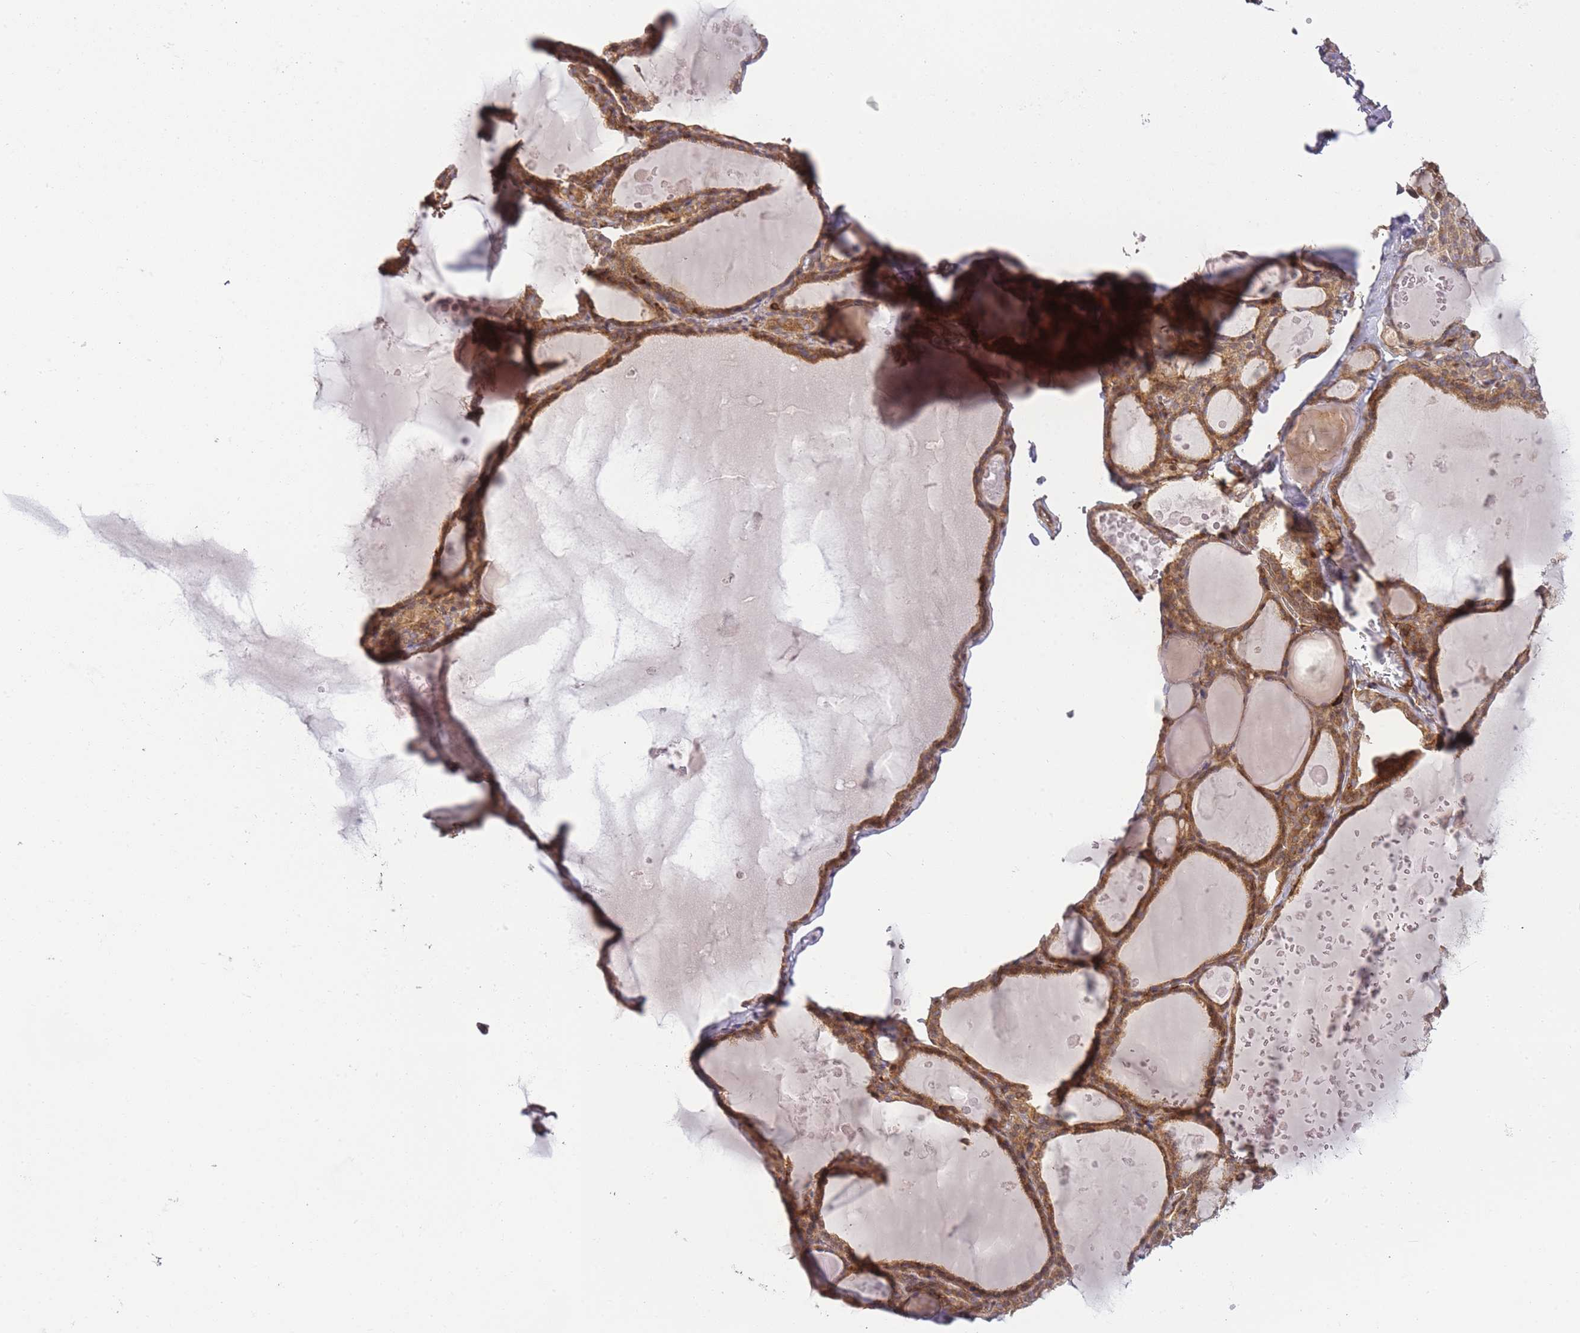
{"staining": {"intensity": "moderate", "quantity": ">75%", "location": "cytoplasmic/membranous"}, "tissue": "thyroid gland", "cell_type": "Glandular cells", "image_type": "normal", "snomed": [{"axis": "morphology", "description": "Normal tissue, NOS"}, {"axis": "topography", "description": "Thyroid gland"}], "caption": "Glandular cells exhibit moderate cytoplasmic/membranous expression in about >75% of cells in unremarkable thyroid gland. Using DAB (3,3'-diaminobenzidine) (brown) and hematoxylin (blue) stains, captured at high magnification using brightfield microscopy.", "gene": "MSN", "patient": {"sex": "male", "age": 56}}